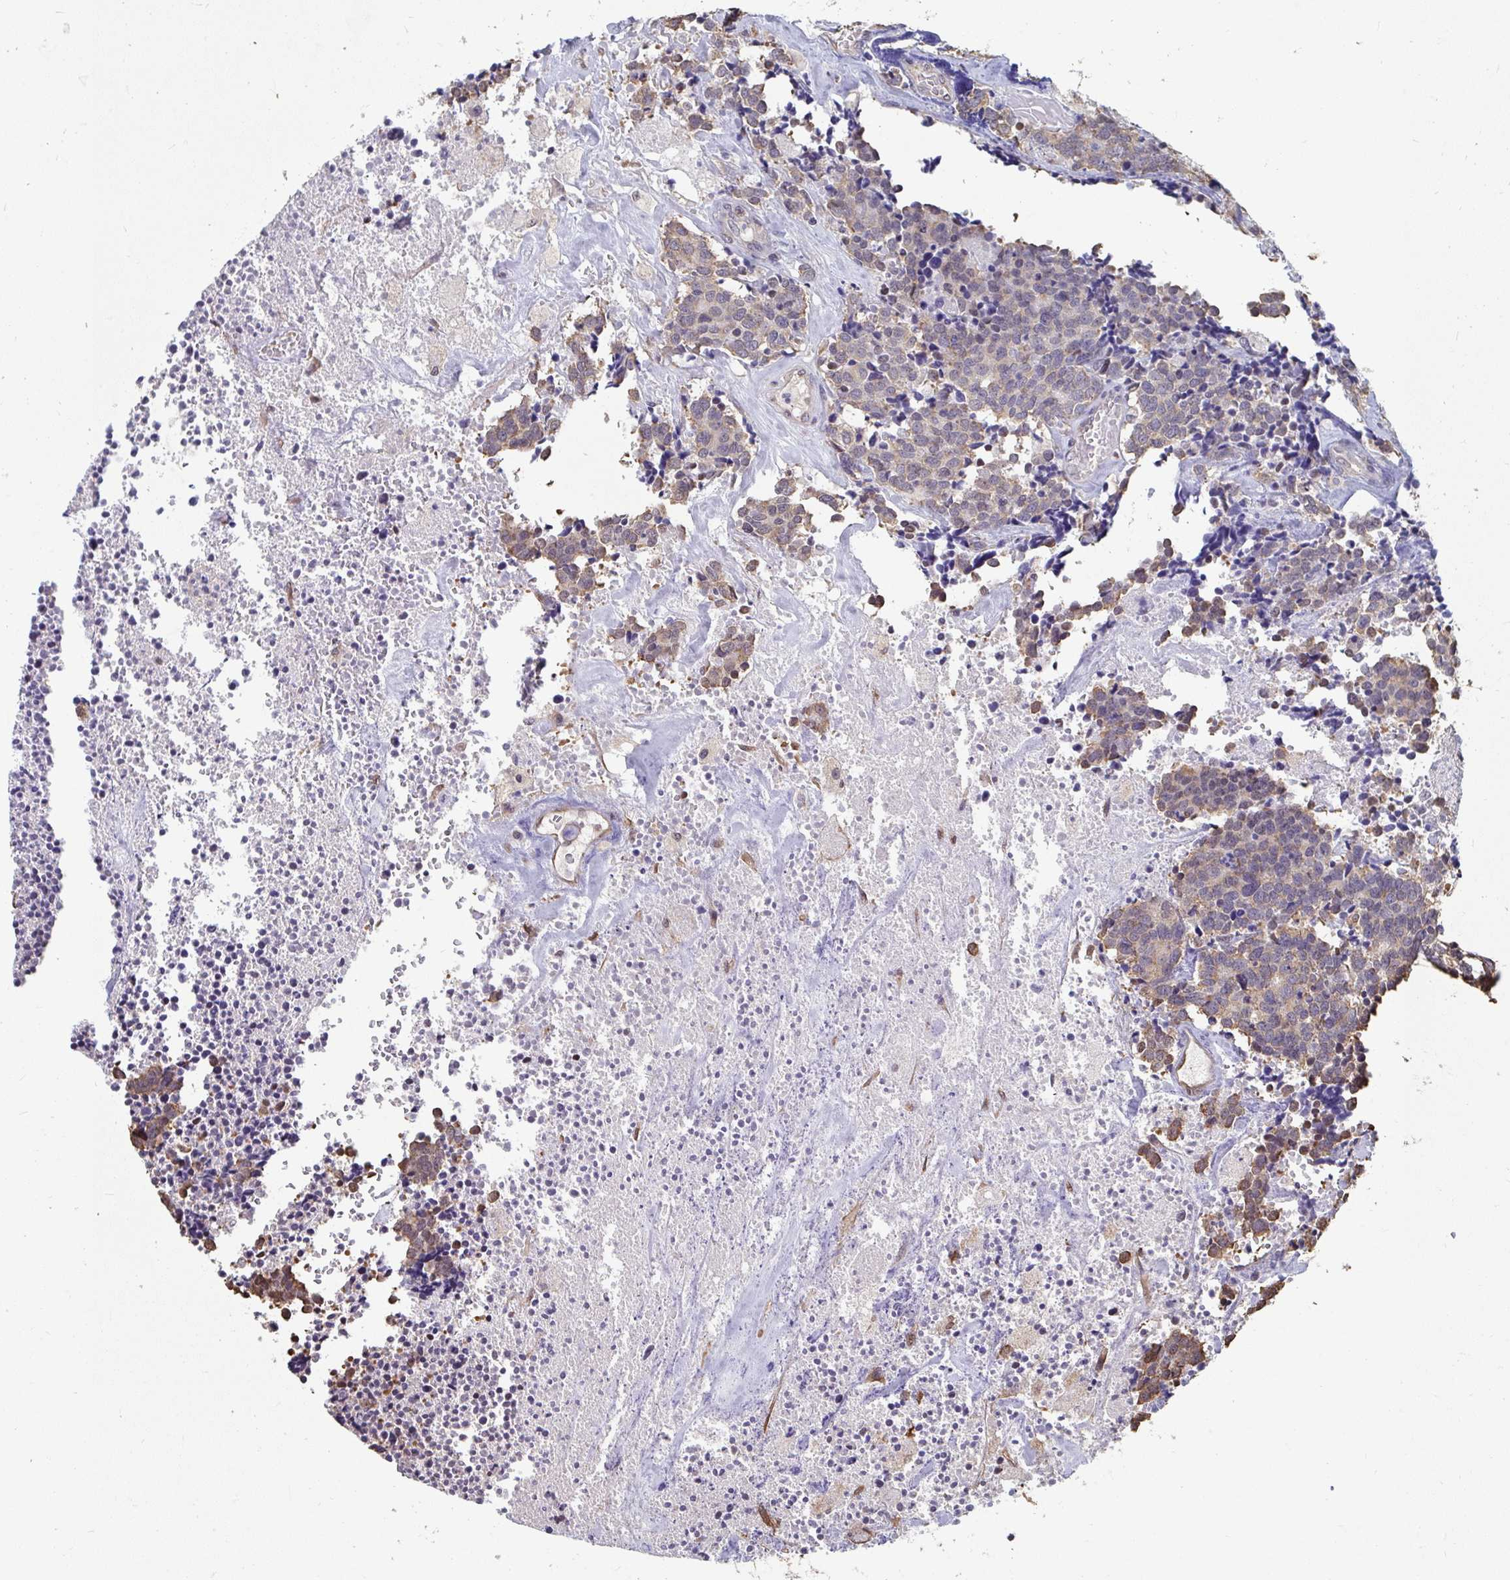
{"staining": {"intensity": "weak", "quantity": ">75%", "location": "cytoplasmic/membranous"}, "tissue": "carcinoid", "cell_type": "Tumor cells", "image_type": "cancer", "snomed": [{"axis": "morphology", "description": "Carcinoid, malignant, NOS"}, {"axis": "topography", "description": "Skin"}], "caption": "DAB immunohistochemical staining of carcinoid (malignant) shows weak cytoplasmic/membranous protein positivity in approximately >75% of tumor cells. Ihc stains the protein in brown and the nuclei are stained blue.", "gene": "SYNCRIP", "patient": {"sex": "female", "age": 79}}